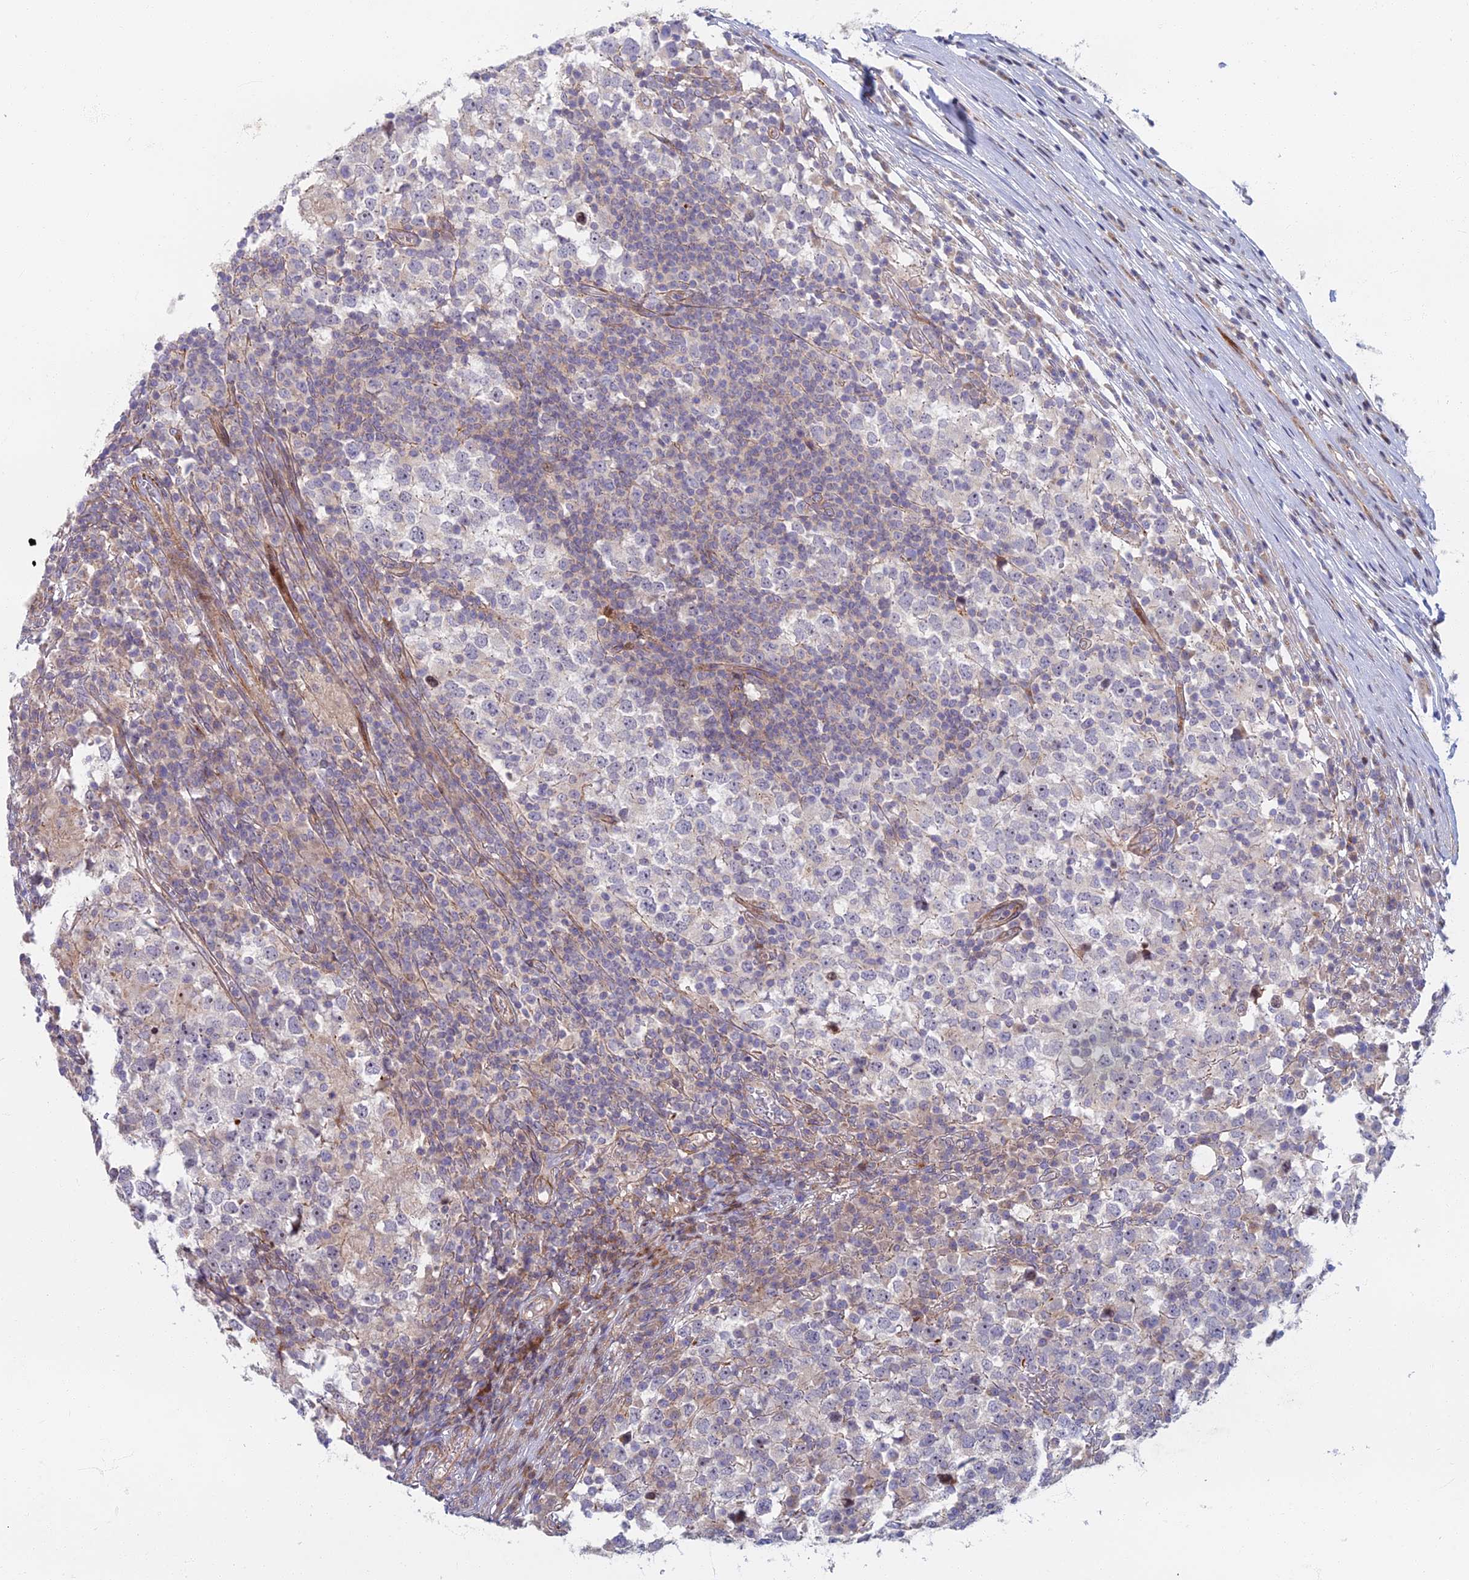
{"staining": {"intensity": "negative", "quantity": "none", "location": "none"}, "tissue": "testis cancer", "cell_type": "Tumor cells", "image_type": "cancer", "snomed": [{"axis": "morphology", "description": "Seminoma, NOS"}, {"axis": "topography", "description": "Testis"}], "caption": "The histopathology image reveals no significant positivity in tumor cells of seminoma (testis).", "gene": "C15orf40", "patient": {"sex": "male", "age": 65}}